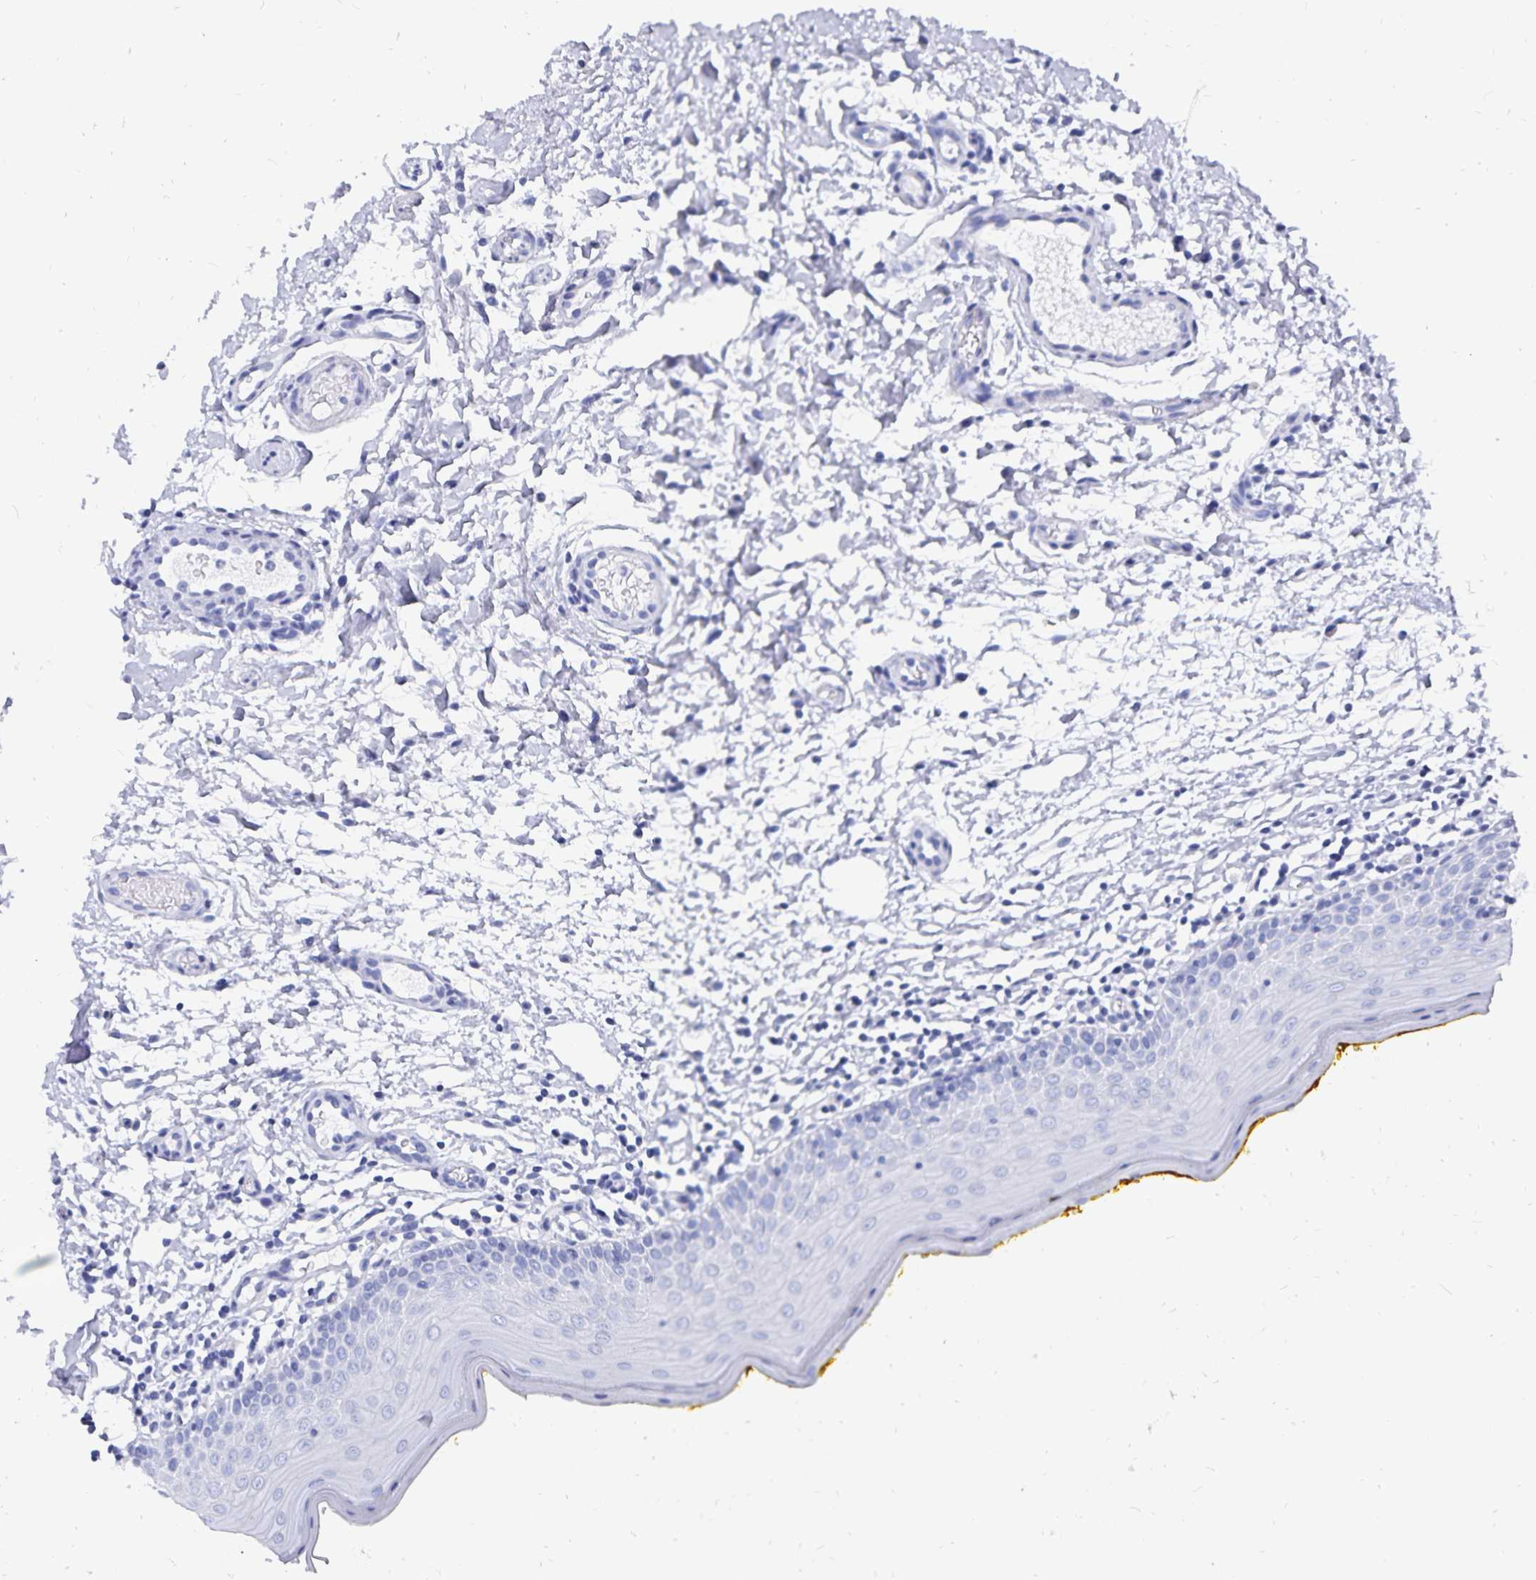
{"staining": {"intensity": "negative", "quantity": "none", "location": "none"}, "tissue": "oral mucosa", "cell_type": "Squamous epithelial cells", "image_type": "normal", "snomed": [{"axis": "morphology", "description": "Normal tissue, NOS"}, {"axis": "topography", "description": "Oral tissue"}, {"axis": "topography", "description": "Tounge, NOS"}], "caption": "Immunohistochemistry (IHC) image of unremarkable human oral mucosa stained for a protein (brown), which exhibits no staining in squamous epithelial cells. Nuclei are stained in blue.", "gene": "ADH1A", "patient": {"sex": "female", "age": 58}}